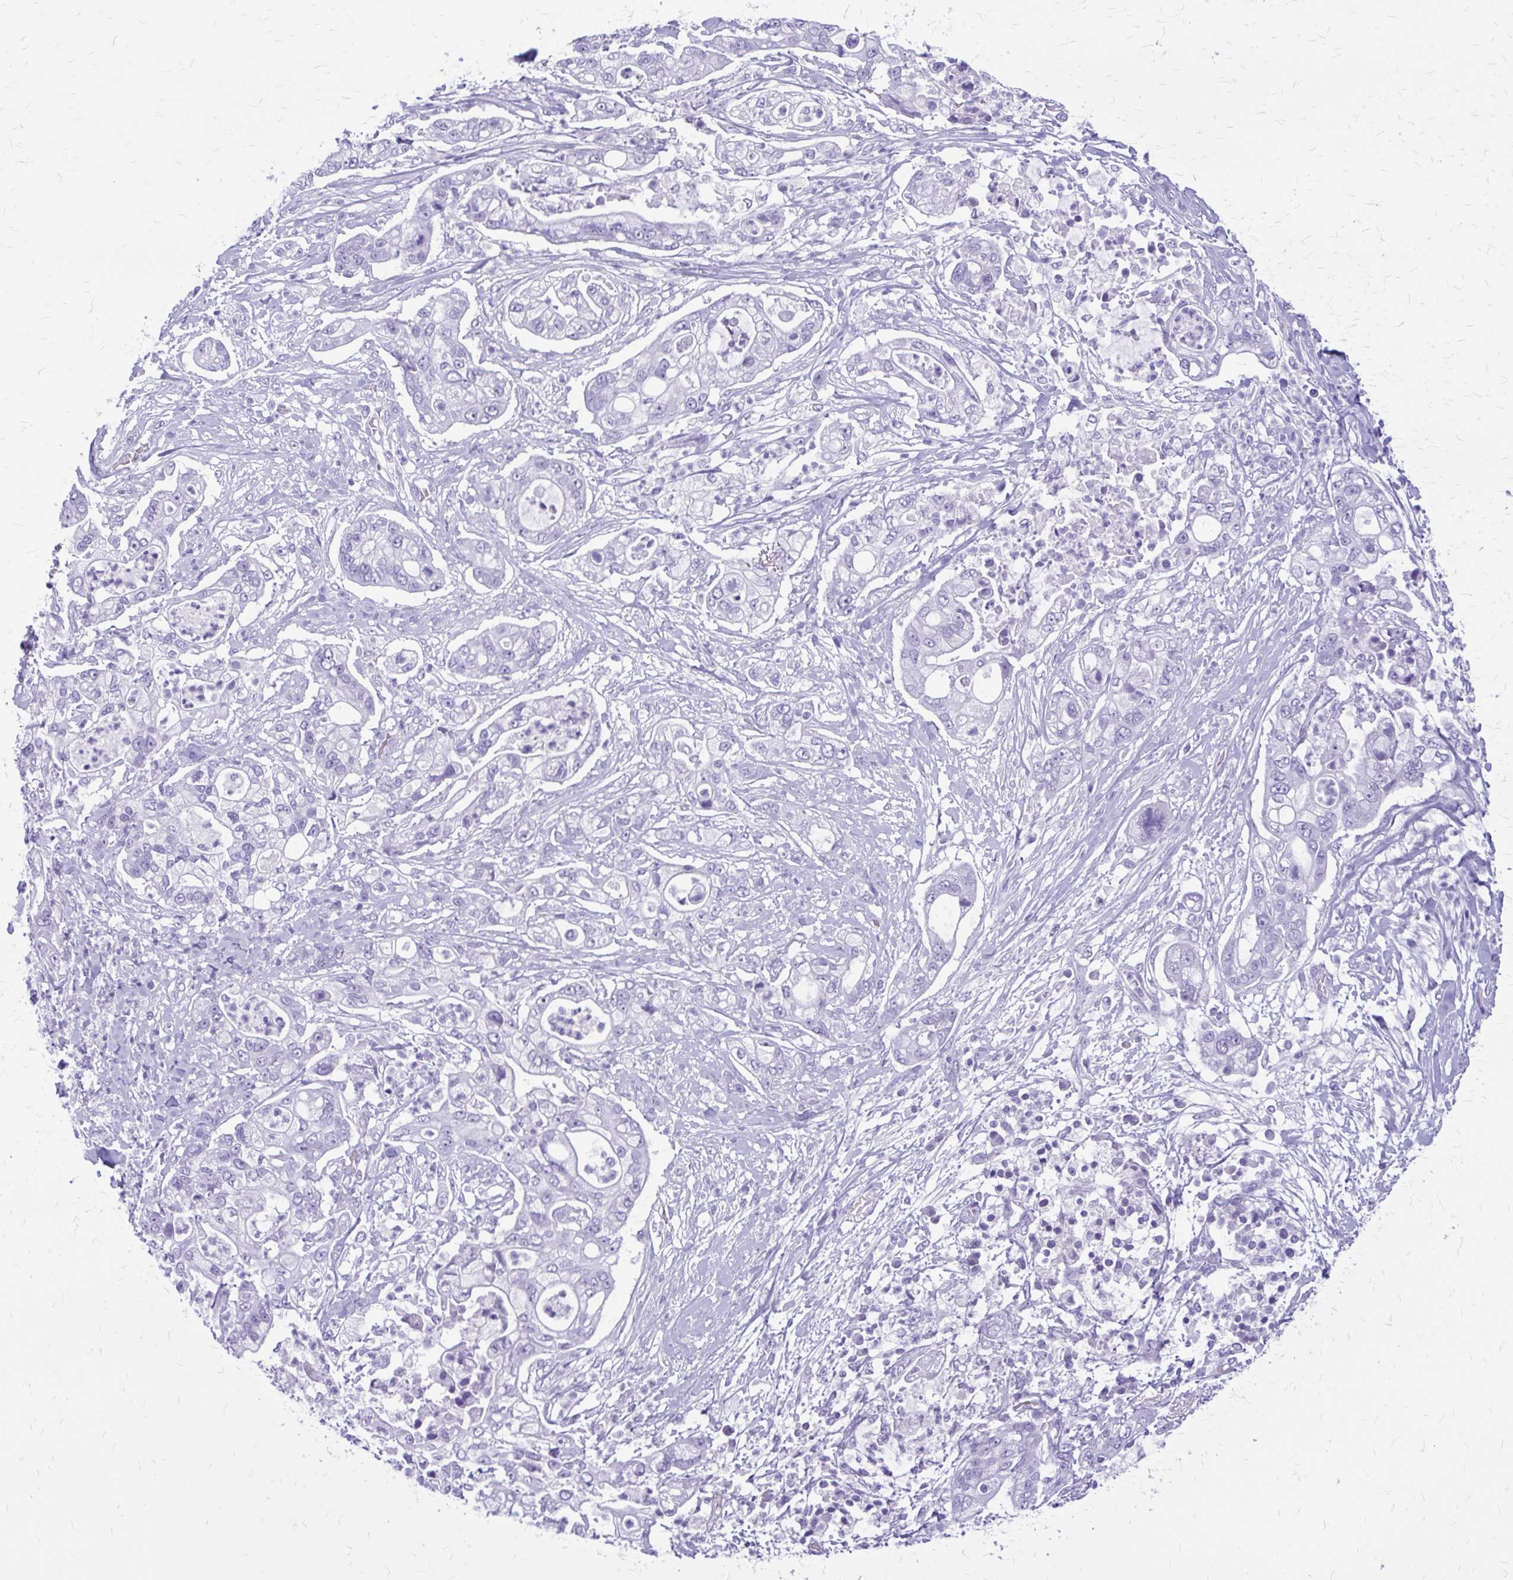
{"staining": {"intensity": "negative", "quantity": "none", "location": "none"}, "tissue": "pancreatic cancer", "cell_type": "Tumor cells", "image_type": "cancer", "snomed": [{"axis": "morphology", "description": "Adenocarcinoma, NOS"}, {"axis": "topography", "description": "Pancreas"}], "caption": "A micrograph of adenocarcinoma (pancreatic) stained for a protein exhibits no brown staining in tumor cells.", "gene": "KLHDC7A", "patient": {"sex": "female", "age": 69}}